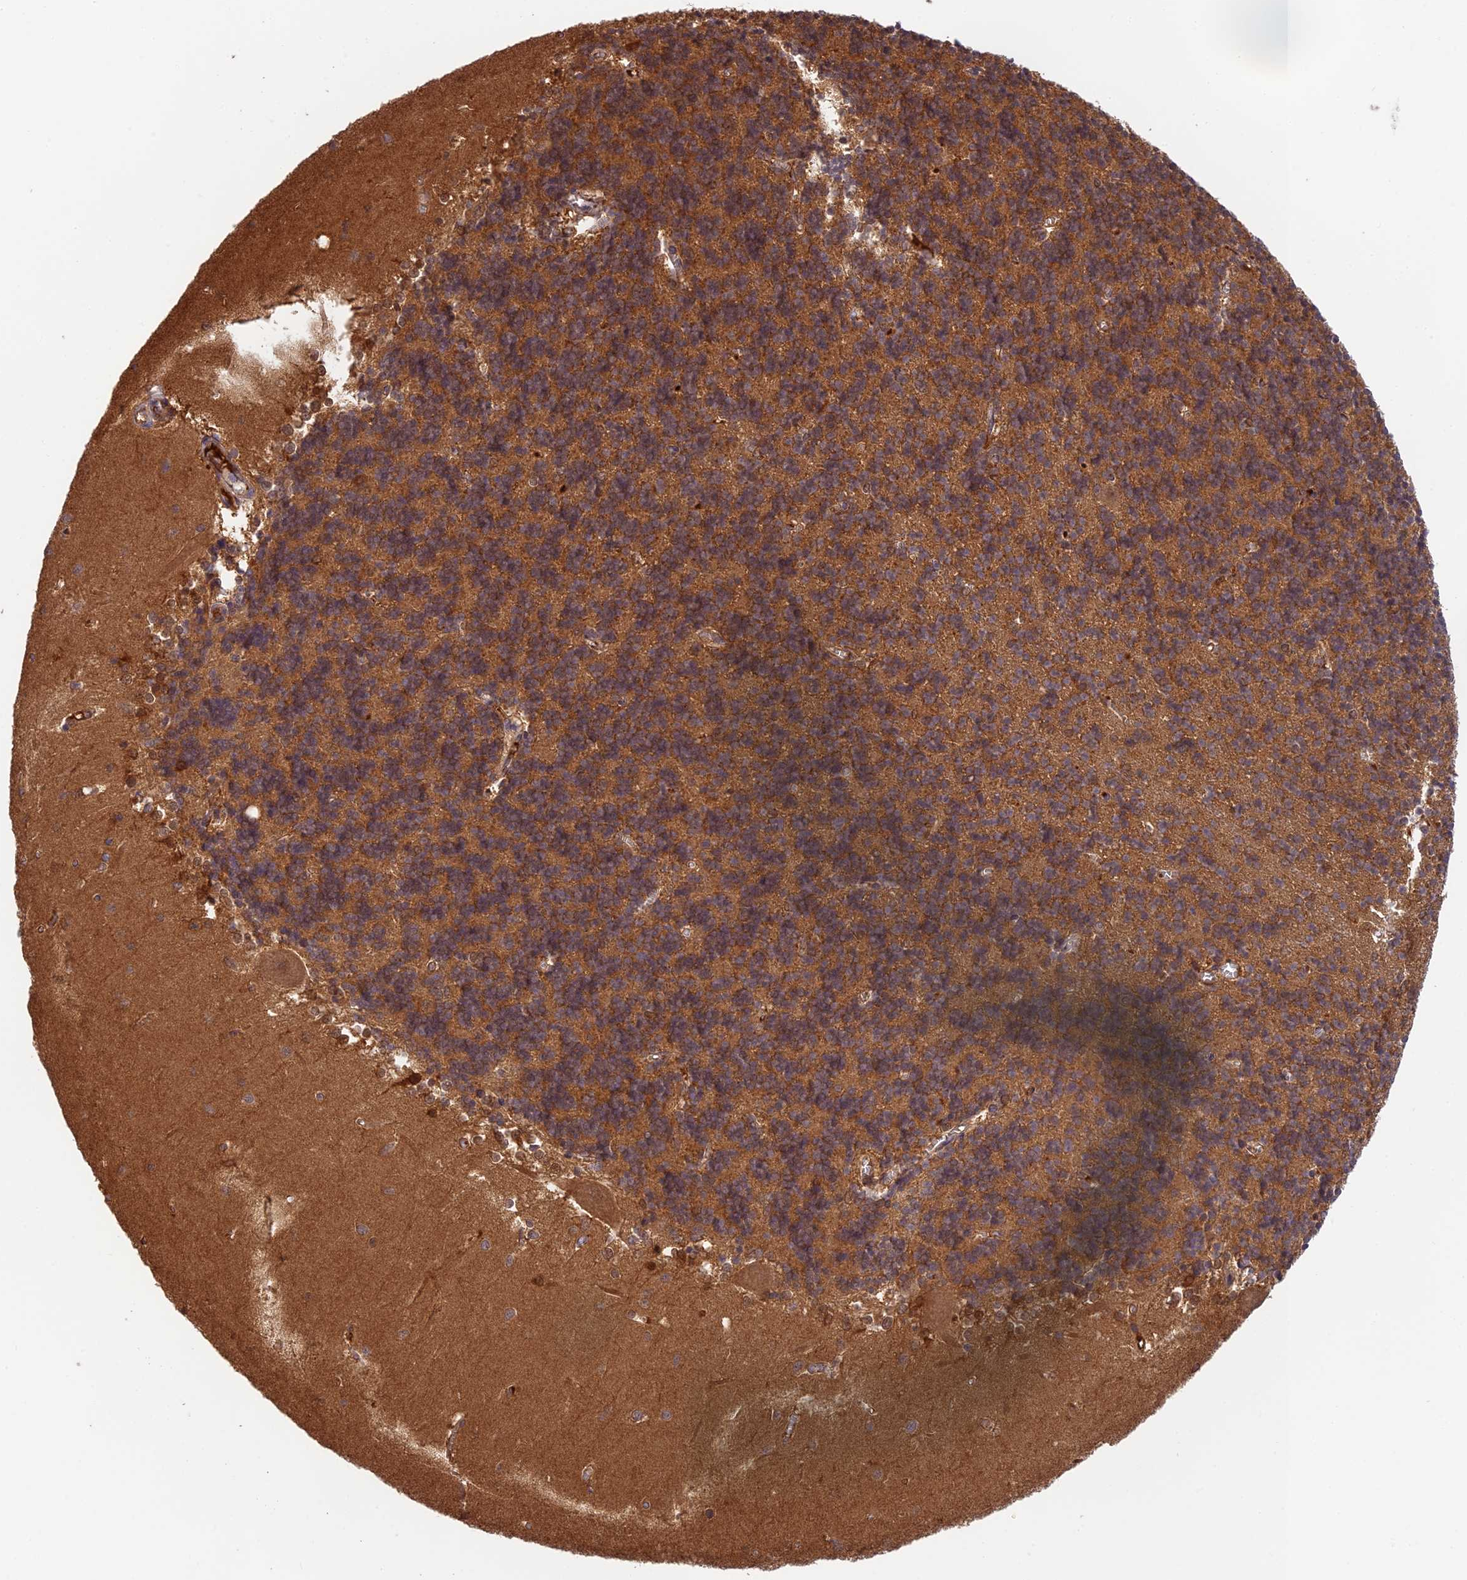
{"staining": {"intensity": "moderate", "quantity": ">75%", "location": "cytoplasmic/membranous"}, "tissue": "cerebellum", "cell_type": "Cells in granular layer", "image_type": "normal", "snomed": [{"axis": "morphology", "description": "Normal tissue, NOS"}, {"axis": "topography", "description": "Cerebellum"}], "caption": "Cerebellum stained for a protein (brown) shows moderate cytoplasmic/membranous positive positivity in about >75% of cells in granular layer.", "gene": "HDHD2", "patient": {"sex": "male", "age": 37}}